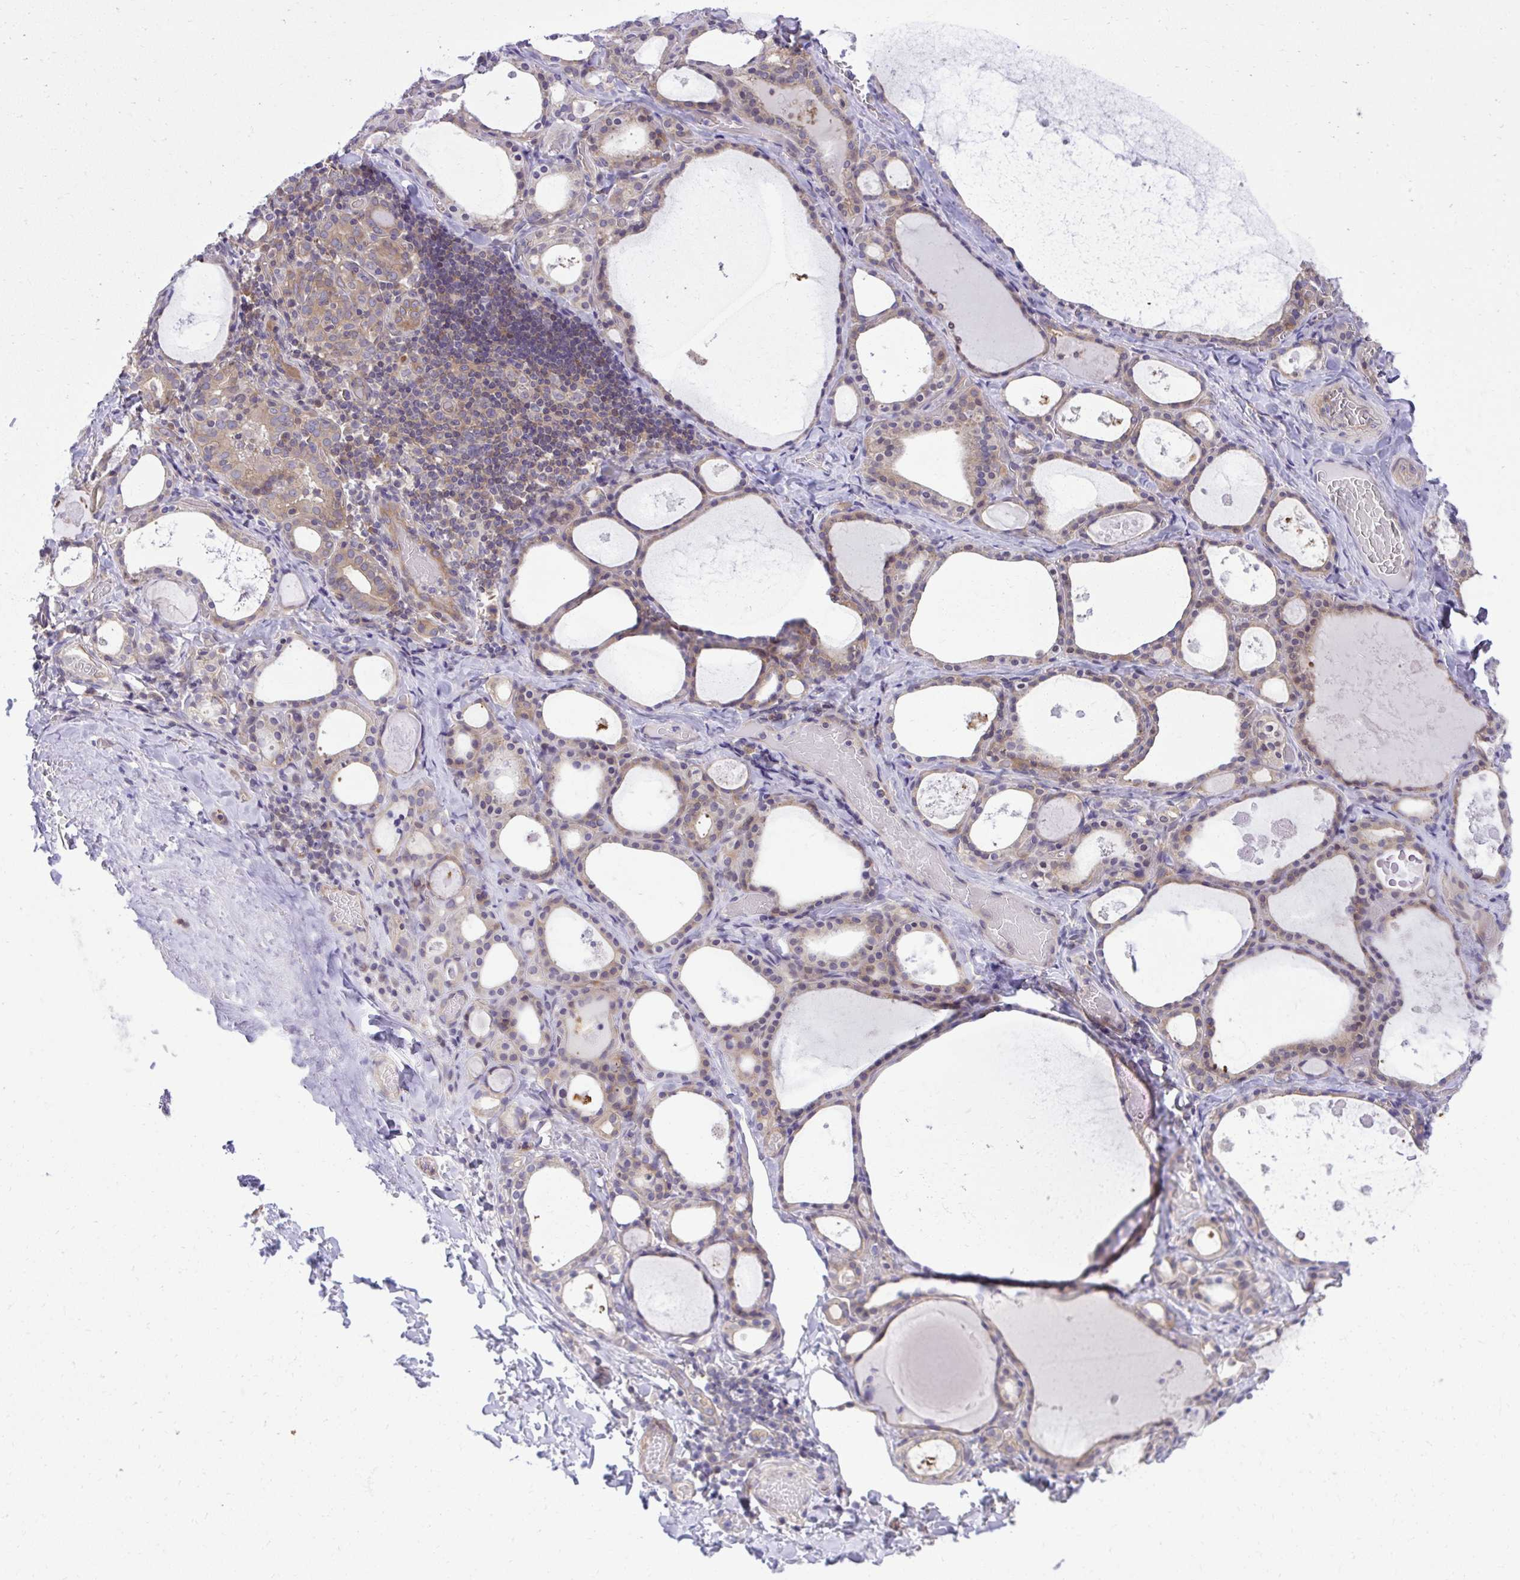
{"staining": {"intensity": "moderate", "quantity": "25%-75%", "location": "cytoplasmic/membranous"}, "tissue": "thyroid gland", "cell_type": "Glandular cells", "image_type": "normal", "snomed": [{"axis": "morphology", "description": "Normal tissue, NOS"}, {"axis": "topography", "description": "Thyroid gland"}], "caption": "The photomicrograph displays a brown stain indicating the presence of a protein in the cytoplasmic/membranous of glandular cells in thyroid gland.", "gene": "PPP5C", "patient": {"sex": "male", "age": 56}}